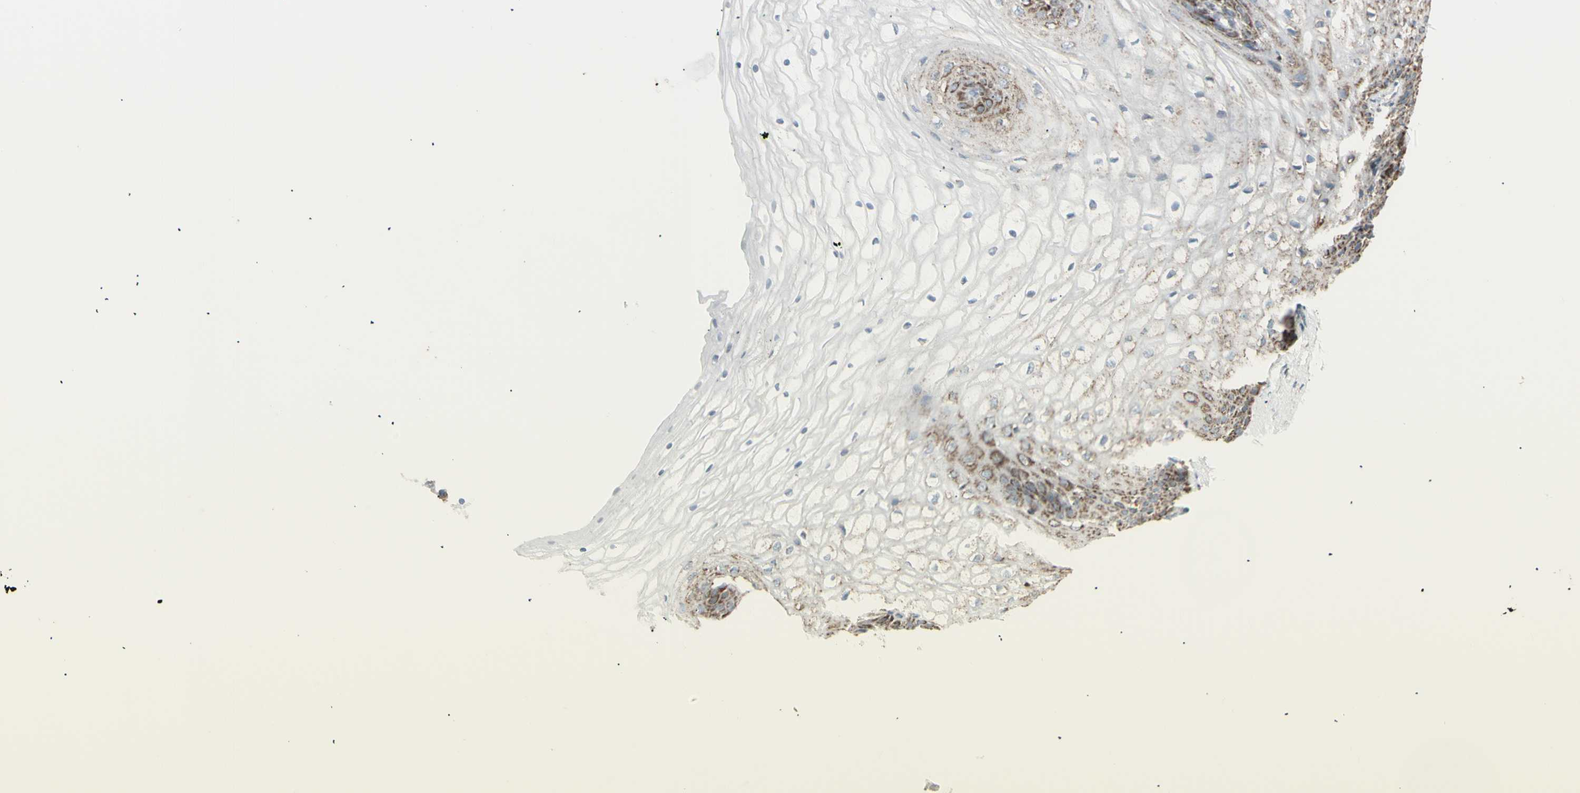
{"staining": {"intensity": "moderate", "quantity": "25%-75%", "location": "cytoplasmic/membranous"}, "tissue": "vagina", "cell_type": "Squamous epithelial cells", "image_type": "normal", "snomed": [{"axis": "morphology", "description": "Normal tissue, NOS"}, {"axis": "topography", "description": "Vagina"}], "caption": "Vagina stained with DAB IHC reveals medium levels of moderate cytoplasmic/membranous staining in about 25%-75% of squamous epithelial cells. The staining was performed using DAB, with brown indicating positive protein expression. Nuclei are stained blue with hematoxylin.", "gene": "PLGRKT", "patient": {"sex": "female", "age": 34}}